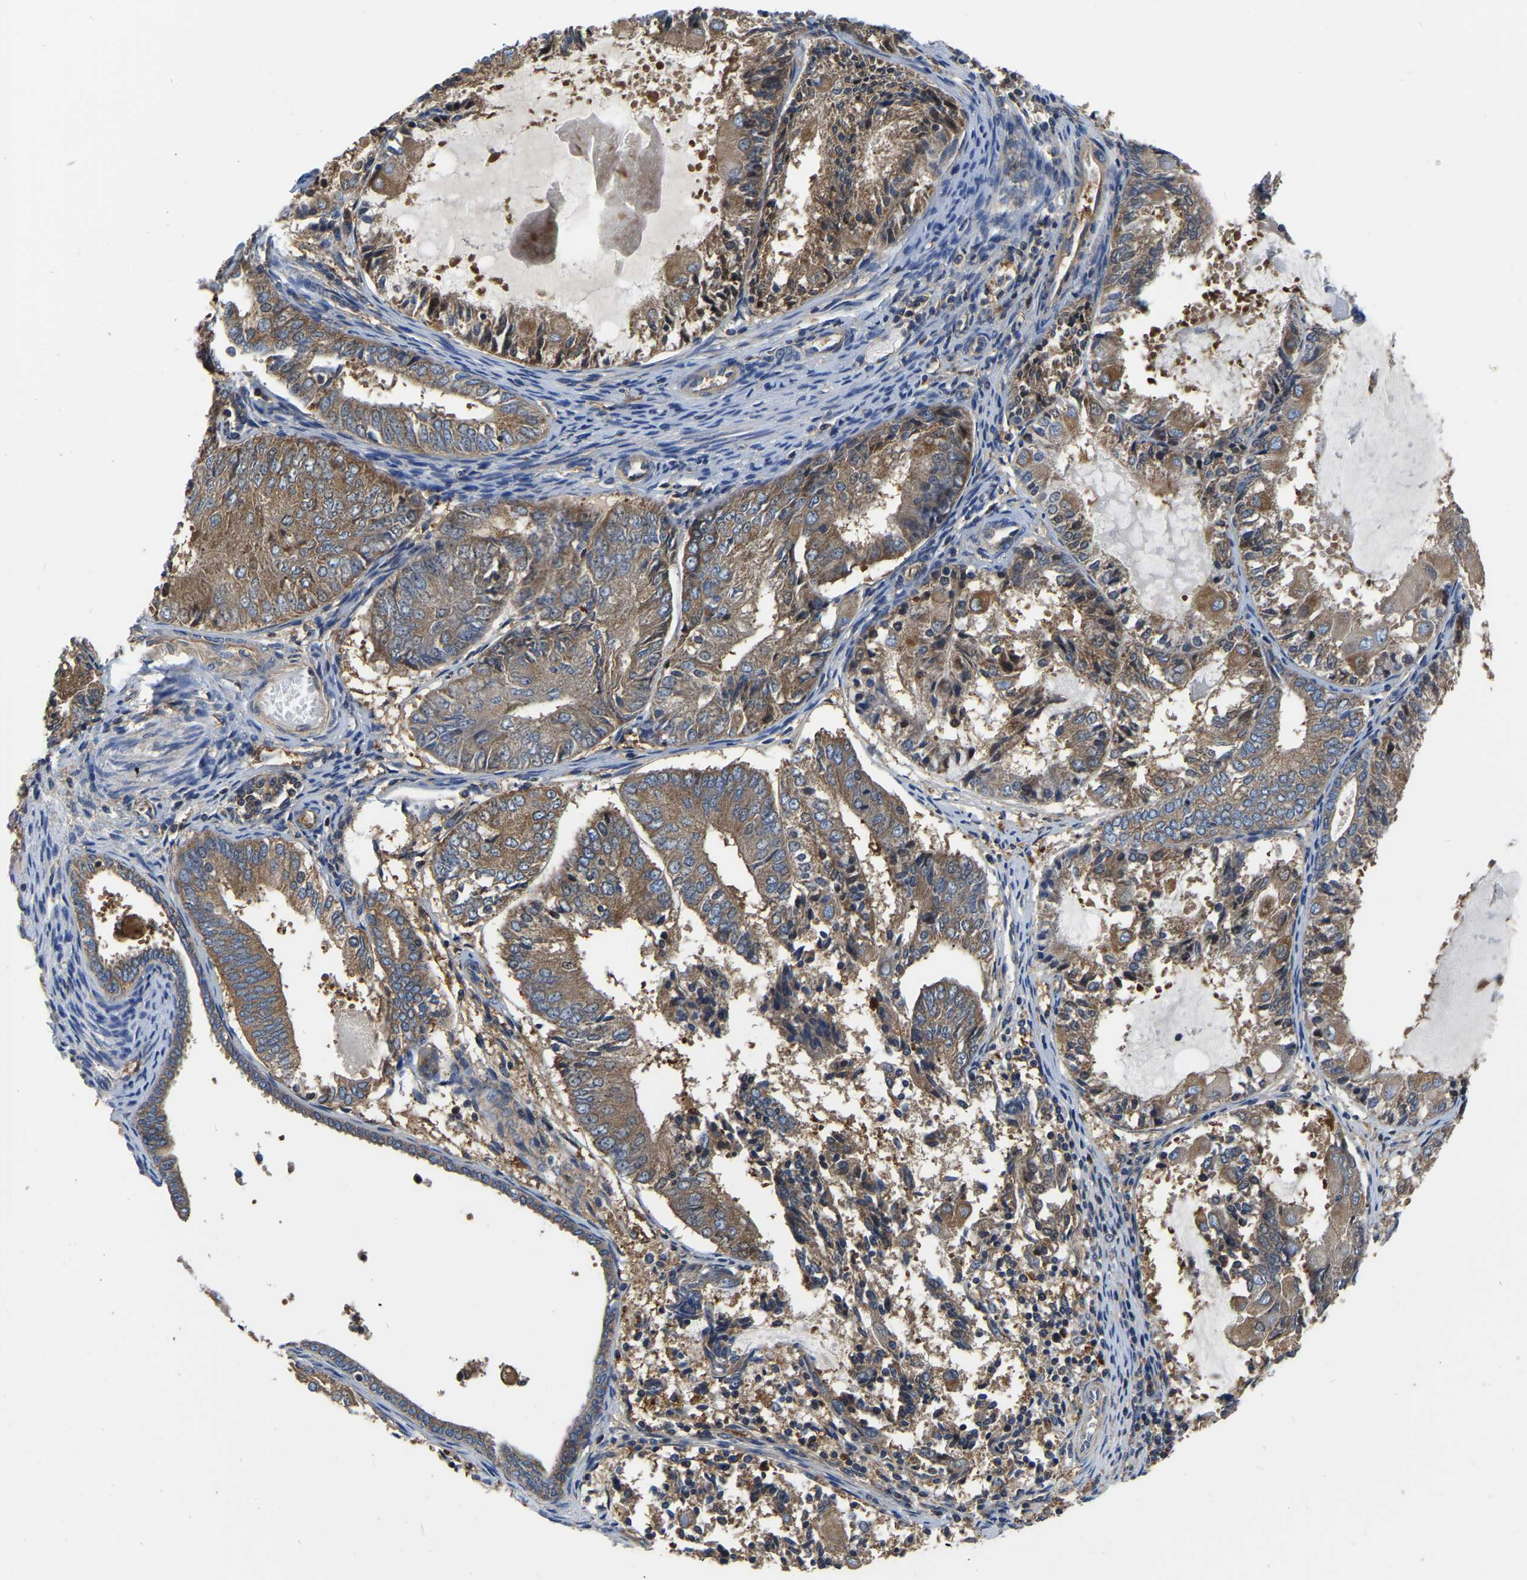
{"staining": {"intensity": "moderate", "quantity": ">75%", "location": "cytoplasmic/membranous"}, "tissue": "endometrial cancer", "cell_type": "Tumor cells", "image_type": "cancer", "snomed": [{"axis": "morphology", "description": "Adenocarcinoma, NOS"}, {"axis": "topography", "description": "Endometrium"}], "caption": "Moderate cytoplasmic/membranous expression for a protein is seen in about >75% of tumor cells of adenocarcinoma (endometrial) using immunohistochemistry (IHC).", "gene": "GARS1", "patient": {"sex": "female", "age": 81}}